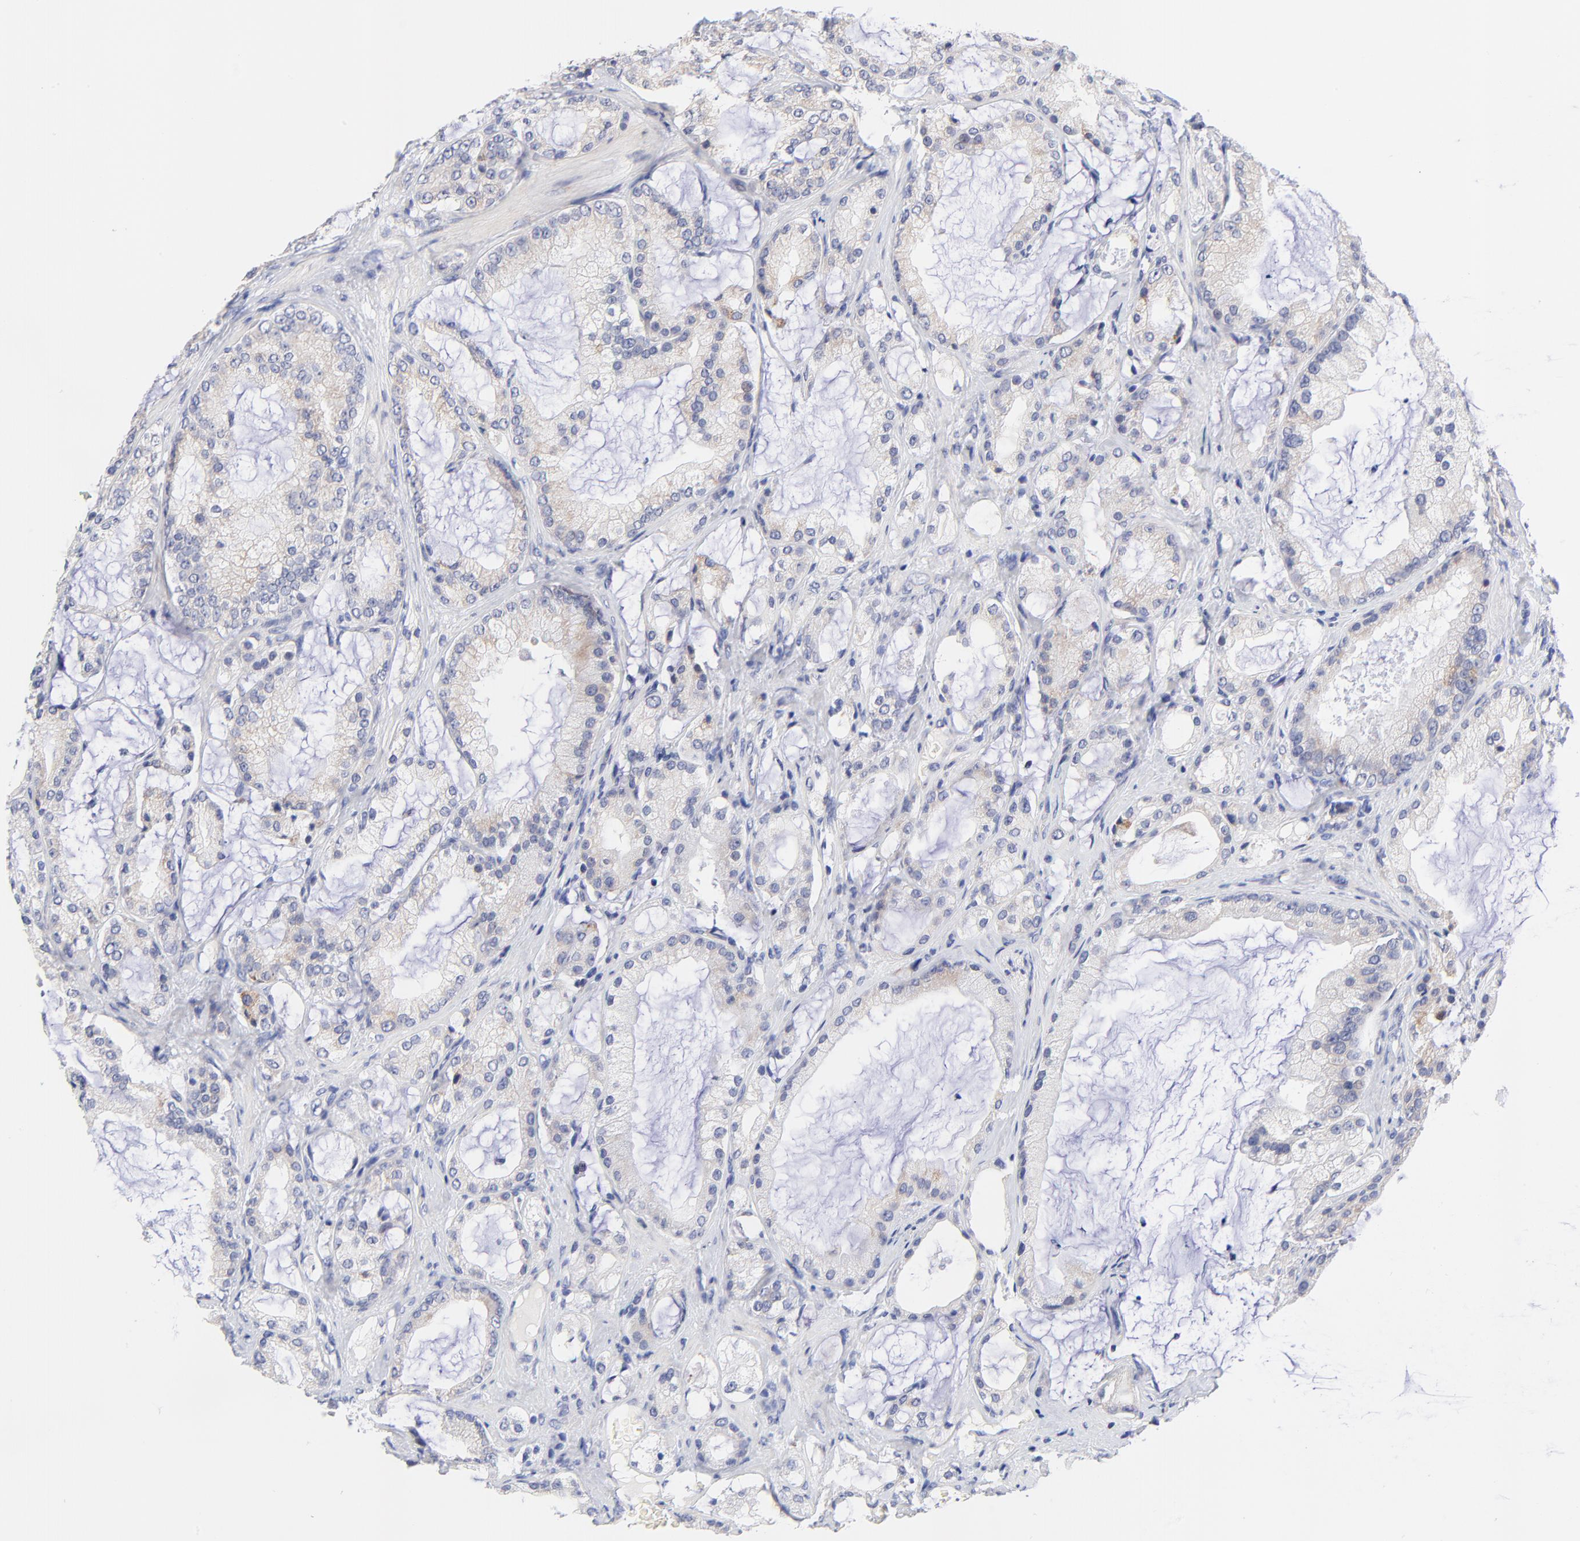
{"staining": {"intensity": "negative", "quantity": "none", "location": "none"}, "tissue": "prostate cancer", "cell_type": "Tumor cells", "image_type": "cancer", "snomed": [{"axis": "morphology", "description": "Adenocarcinoma, Medium grade"}, {"axis": "topography", "description": "Prostate"}], "caption": "High magnification brightfield microscopy of prostate cancer stained with DAB (brown) and counterstained with hematoxylin (blue): tumor cells show no significant positivity.", "gene": "AFF2", "patient": {"sex": "male", "age": 70}}